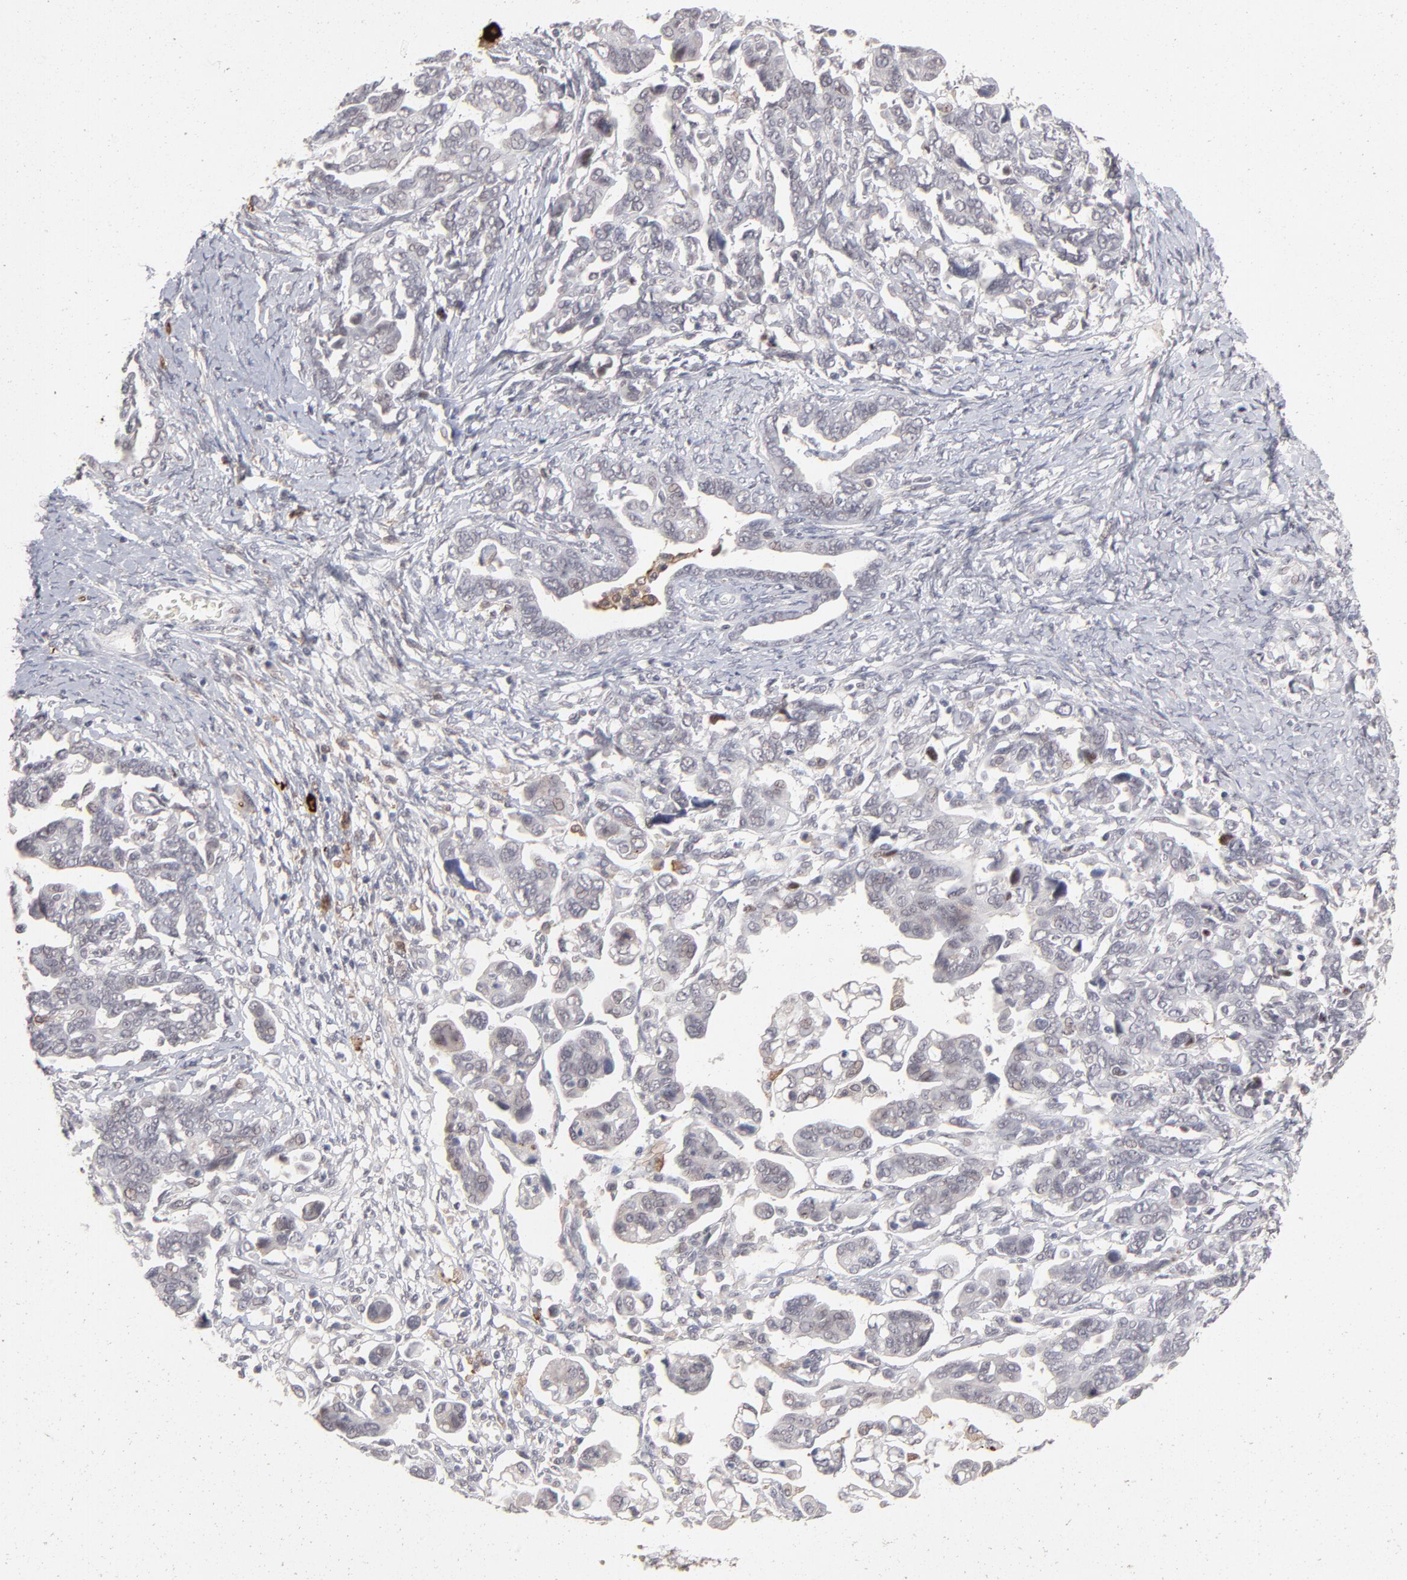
{"staining": {"intensity": "negative", "quantity": "none", "location": "none"}, "tissue": "ovarian cancer", "cell_type": "Tumor cells", "image_type": "cancer", "snomed": [{"axis": "morphology", "description": "Cystadenocarcinoma, serous, NOS"}, {"axis": "topography", "description": "Ovary"}], "caption": "Immunohistochemistry of ovarian cancer exhibits no expression in tumor cells. (DAB (3,3'-diaminobenzidine) immunohistochemistry (IHC) visualized using brightfield microscopy, high magnification).", "gene": "CCR2", "patient": {"sex": "female", "age": 69}}